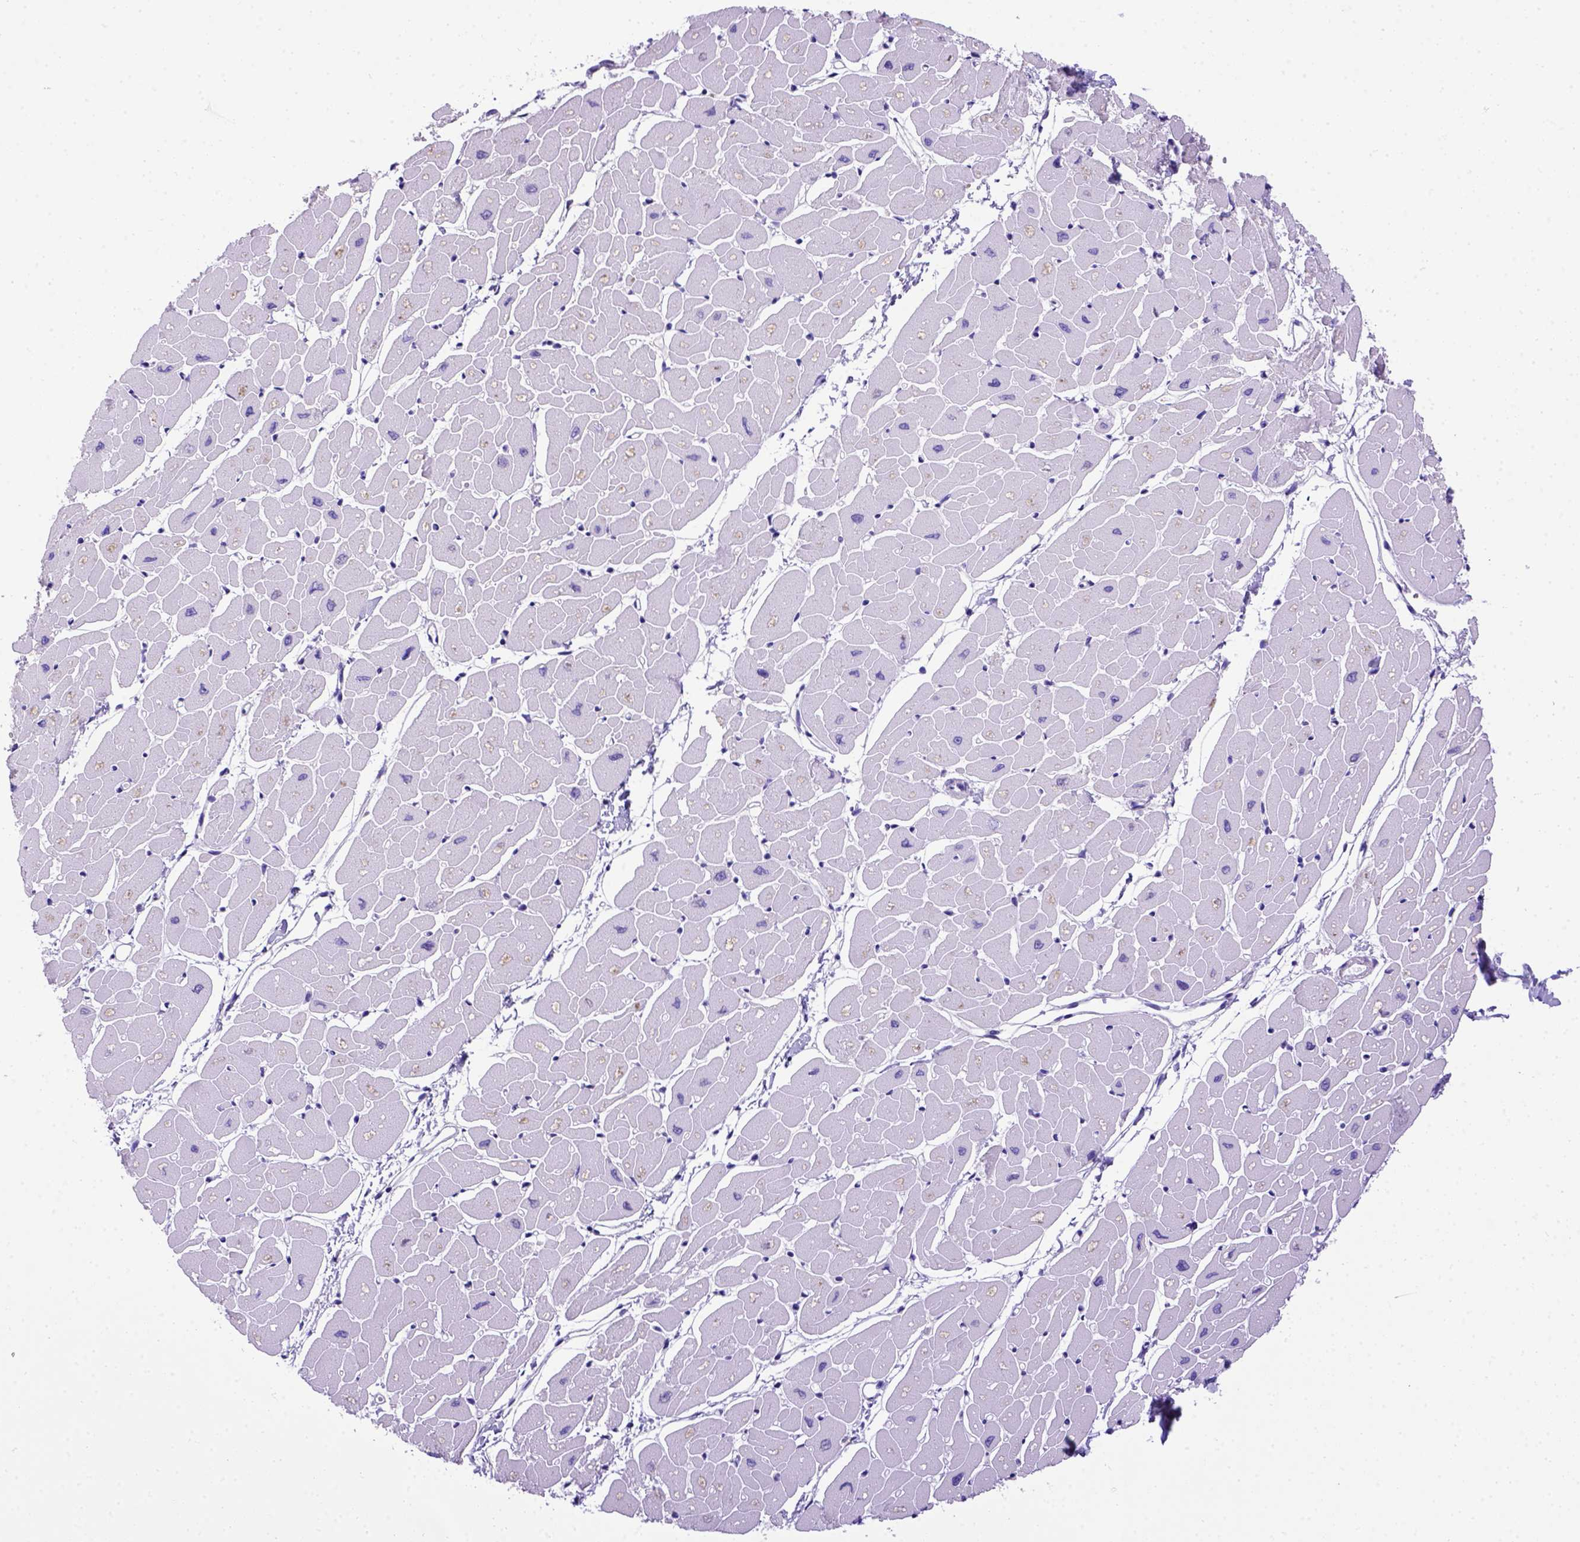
{"staining": {"intensity": "negative", "quantity": "none", "location": "none"}, "tissue": "heart muscle", "cell_type": "Cardiomyocytes", "image_type": "normal", "snomed": [{"axis": "morphology", "description": "Normal tissue, NOS"}, {"axis": "topography", "description": "Heart"}], "caption": "Immunohistochemistry histopathology image of normal heart muscle: human heart muscle stained with DAB (3,3'-diaminobenzidine) reveals no significant protein positivity in cardiomyocytes.", "gene": "PTGES", "patient": {"sex": "male", "age": 57}}